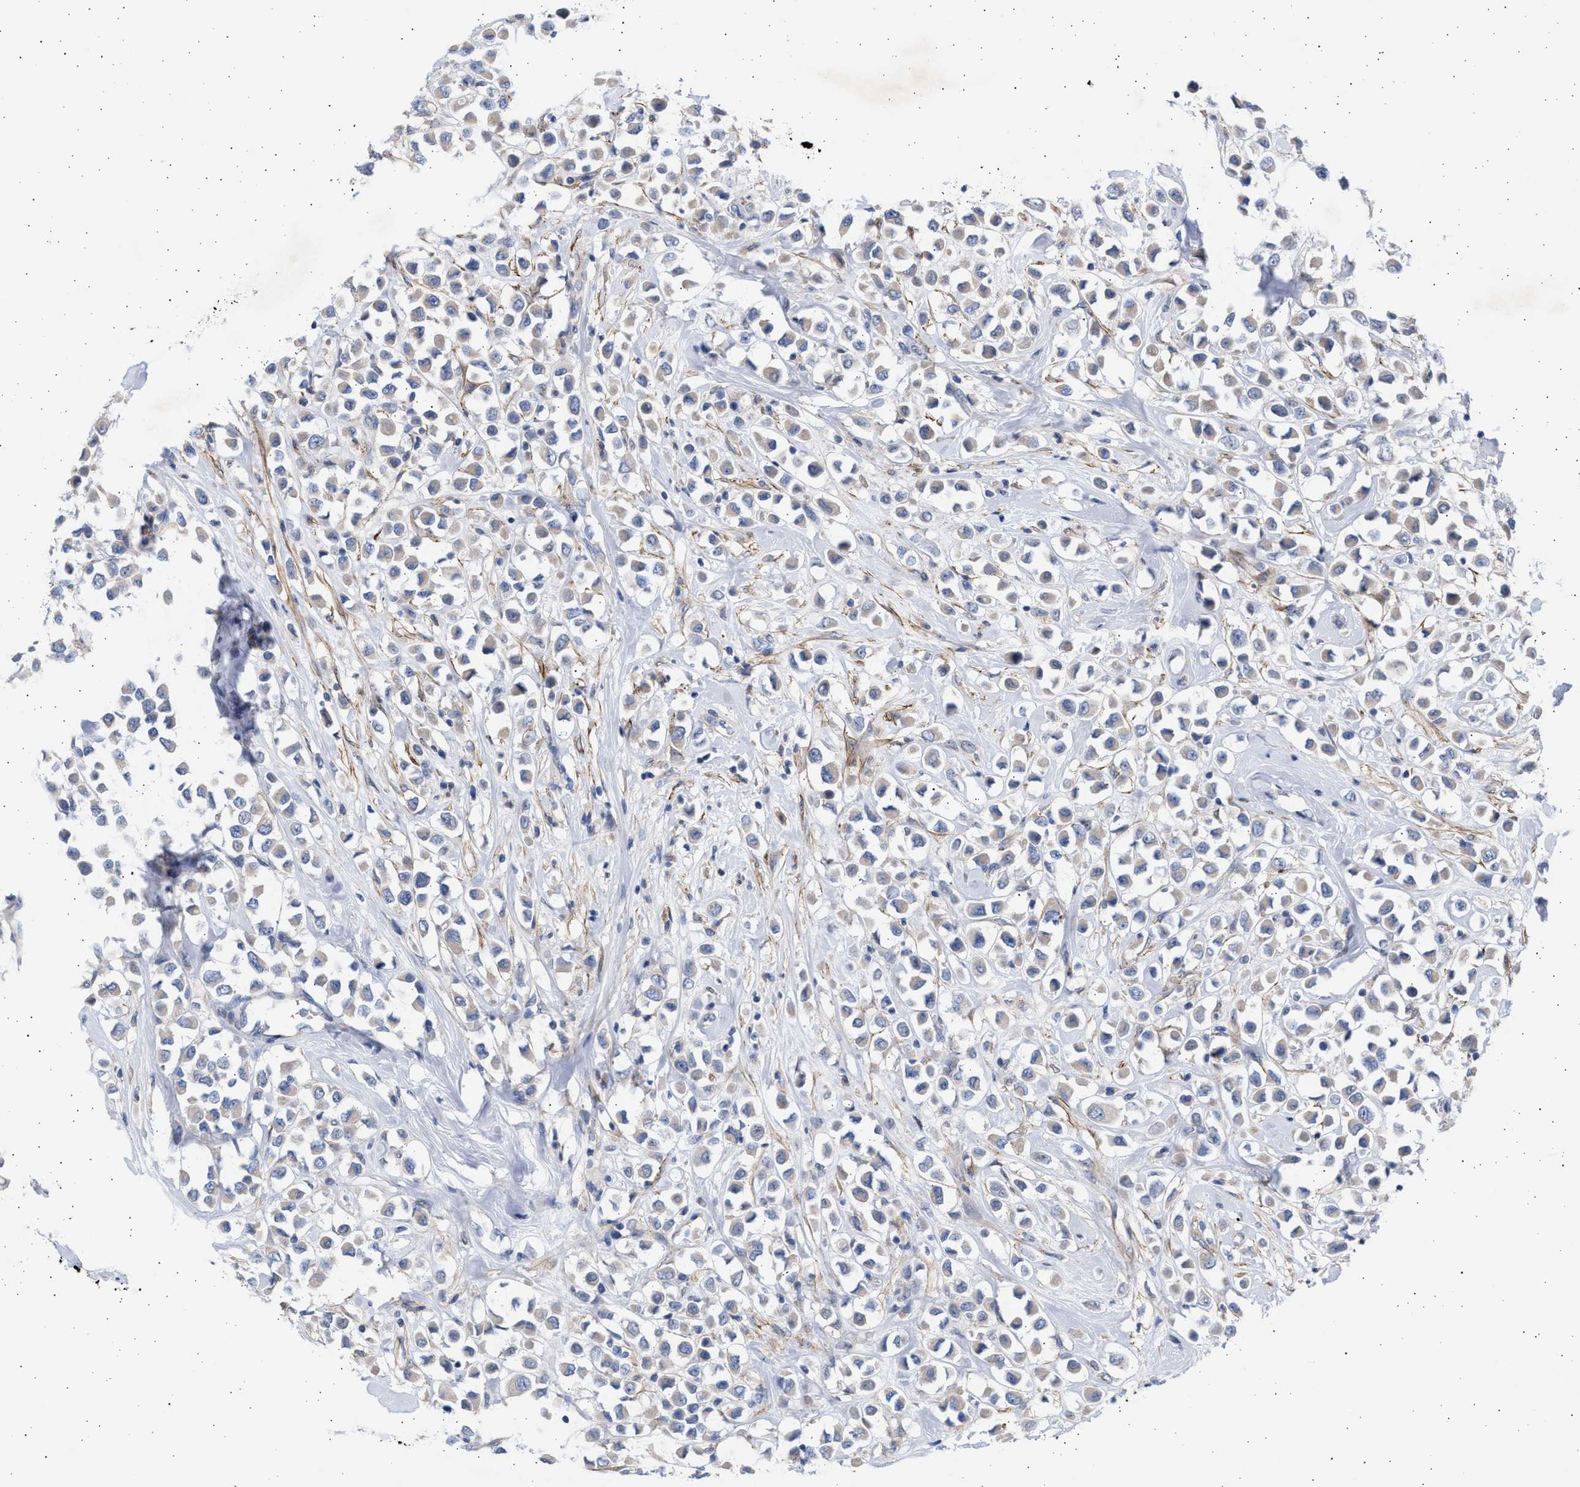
{"staining": {"intensity": "negative", "quantity": "none", "location": "none"}, "tissue": "breast cancer", "cell_type": "Tumor cells", "image_type": "cancer", "snomed": [{"axis": "morphology", "description": "Duct carcinoma"}, {"axis": "topography", "description": "Breast"}], "caption": "There is no significant staining in tumor cells of breast cancer.", "gene": "NBR1", "patient": {"sex": "female", "age": 61}}